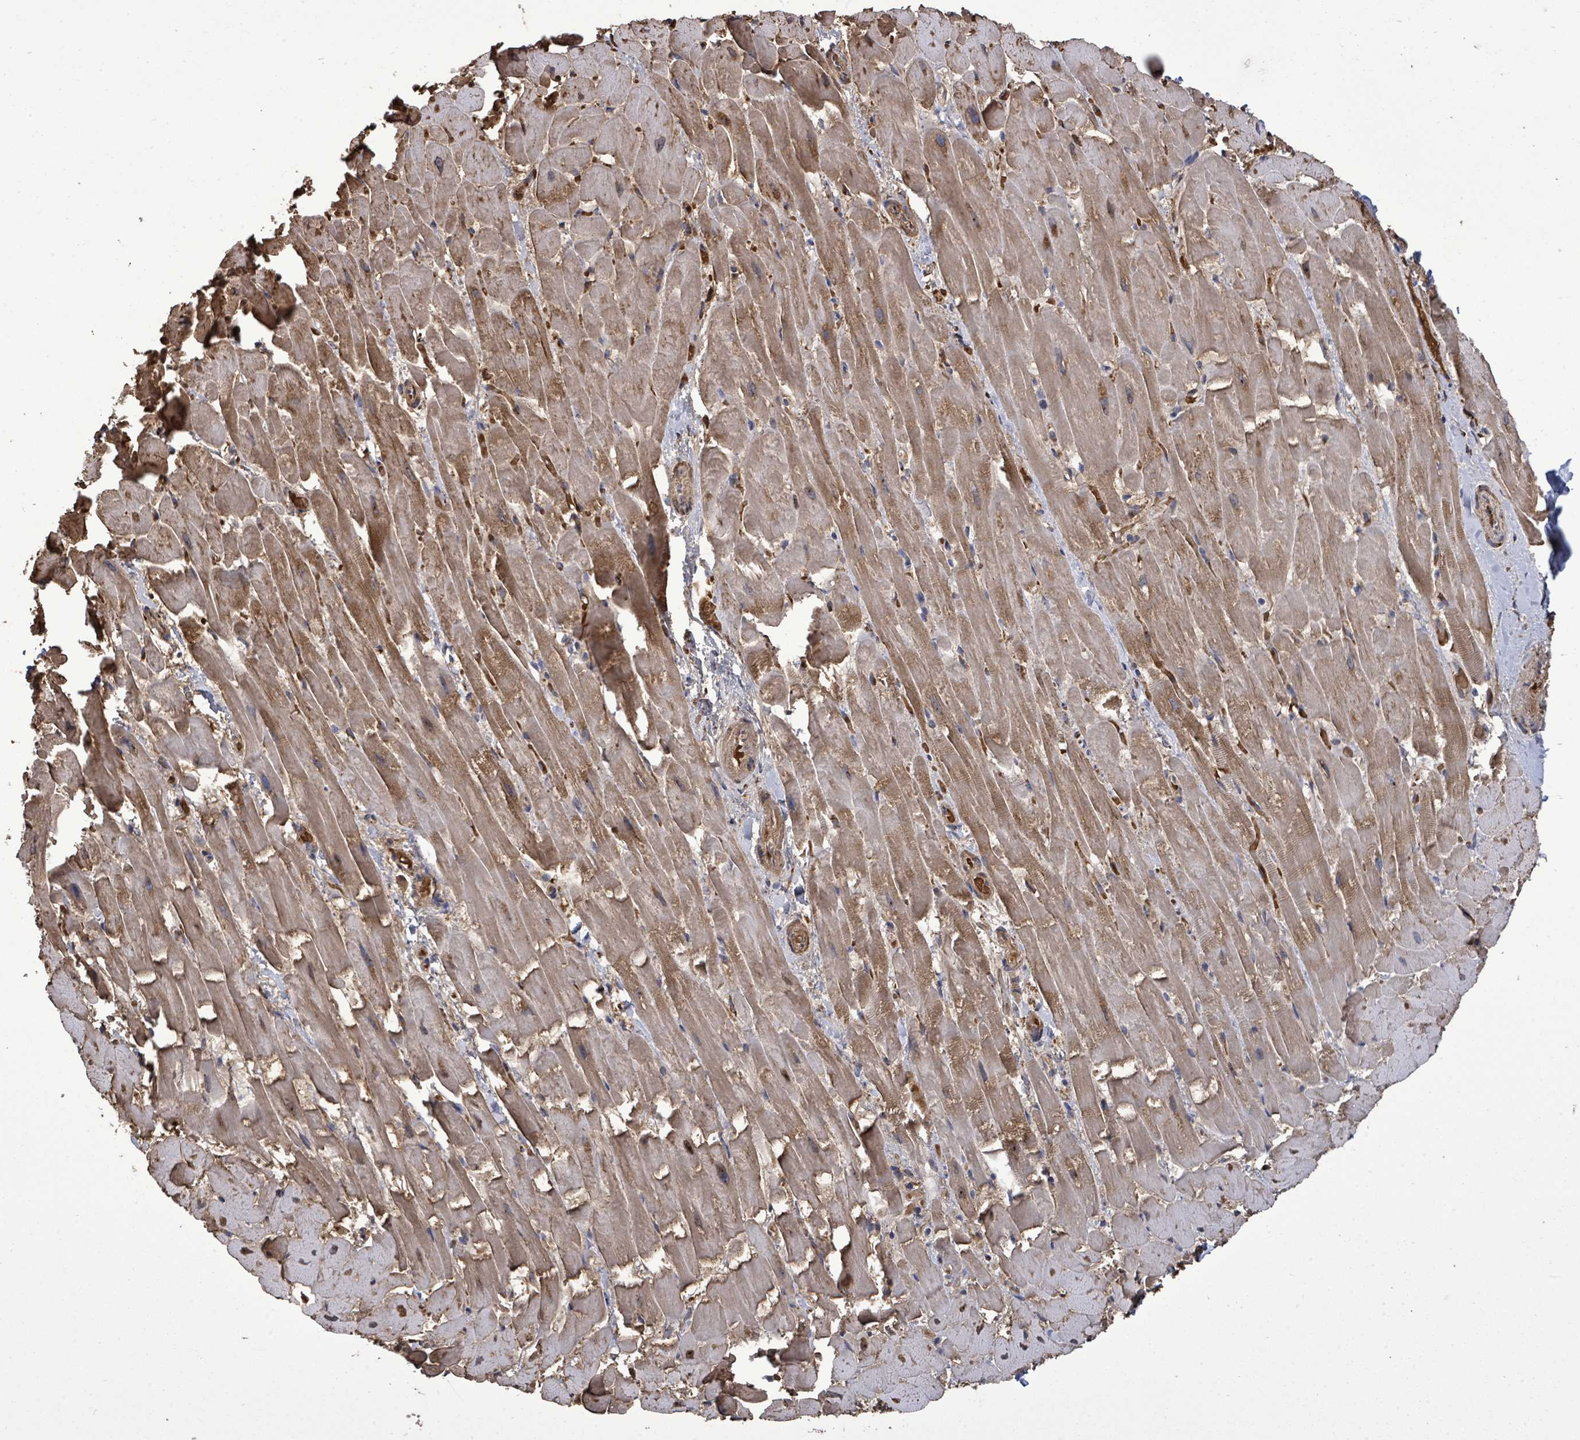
{"staining": {"intensity": "strong", "quantity": ">75%", "location": "cytoplasmic/membranous"}, "tissue": "heart muscle", "cell_type": "Cardiomyocytes", "image_type": "normal", "snomed": [{"axis": "morphology", "description": "Normal tissue, NOS"}, {"axis": "topography", "description": "Heart"}], "caption": "Immunohistochemistry (IHC) of unremarkable human heart muscle demonstrates high levels of strong cytoplasmic/membranous expression in approximately >75% of cardiomyocytes. The staining is performed using DAB brown chromogen to label protein expression. The nuclei are counter-stained blue using hematoxylin.", "gene": "MTMR12", "patient": {"sex": "male", "age": 37}}